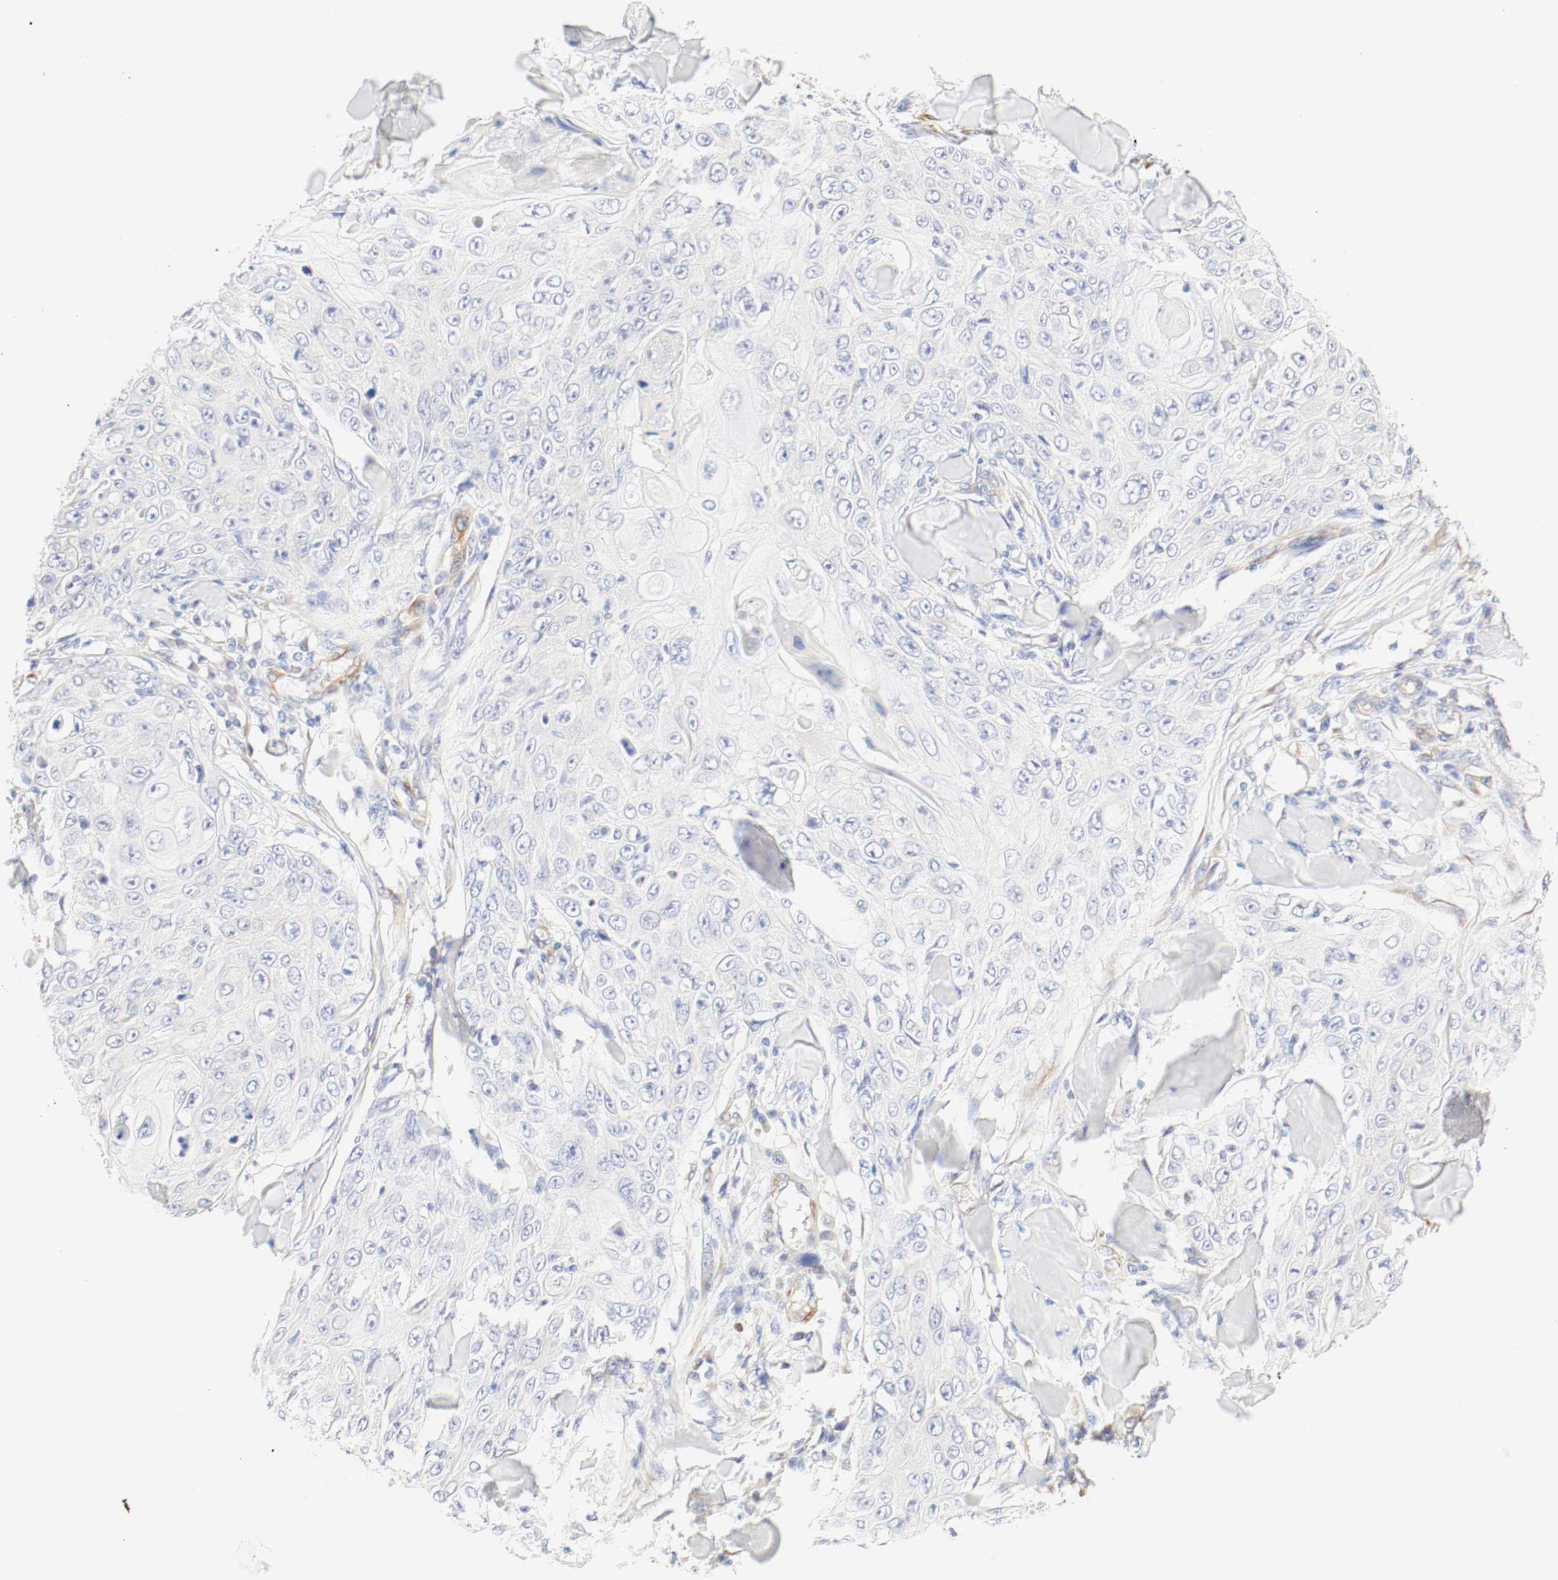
{"staining": {"intensity": "weak", "quantity": "<25%", "location": "cytoplasmic/membranous"}, "tissue": "skin cancer", "cell_type": "Tumor cells", "image_type": "cancer", "snomed": [{"axis": "morphology", "description": "Squamous cell carcinoma, NOS"}, {"axis": "topography", "description": "Skin"}], "caption": "Tumor cells are negative for brown protein staining in skin cancer (squamous cell carcinoma).", "gene": "GIT1", "patient": {"sex": "male", "age": 86}}